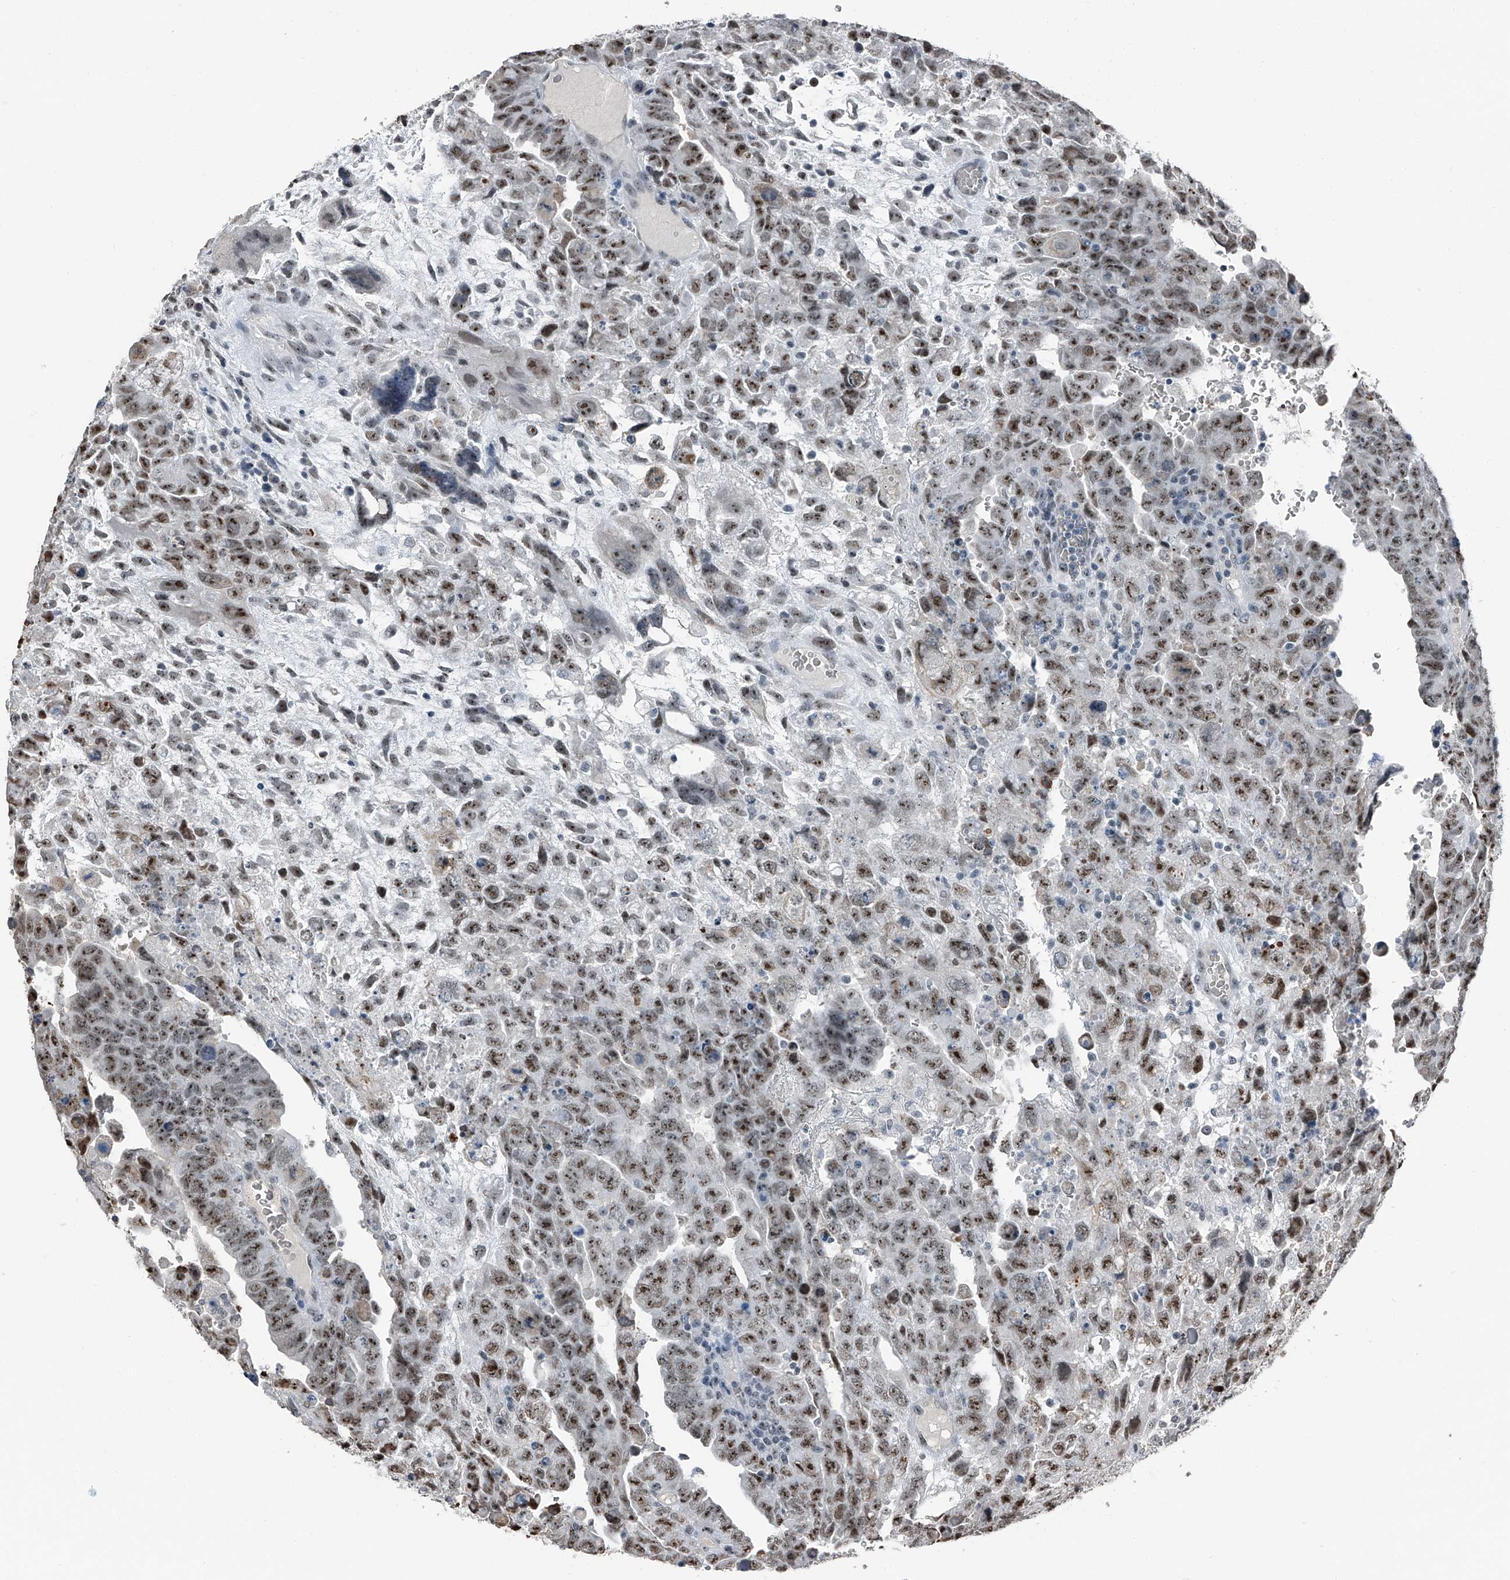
{"staining": {"intensity": "moderate", "quantity": ">75%", "location": "nuclear"}, "tissue": "testis cancer", "cell_type": "Tumor cells", "image_type": "cancer", "snomed": [{"axis": "morphology", "description": "Carcinoma, Embryonal, NOS"}, {"axis": "topography", "description": "Testis"}], "caption": "The micrograph exhibits immunohistochemical staining of embryonal carcinoma (testis). There is moderate nuclear staining is present in about >75% of tumor cells. Immunohistochemistry stains the protein in brown and the nuclei are stained blue.", "gene": "TCOF1", "patient": {"sex": "male", "age": 28}}